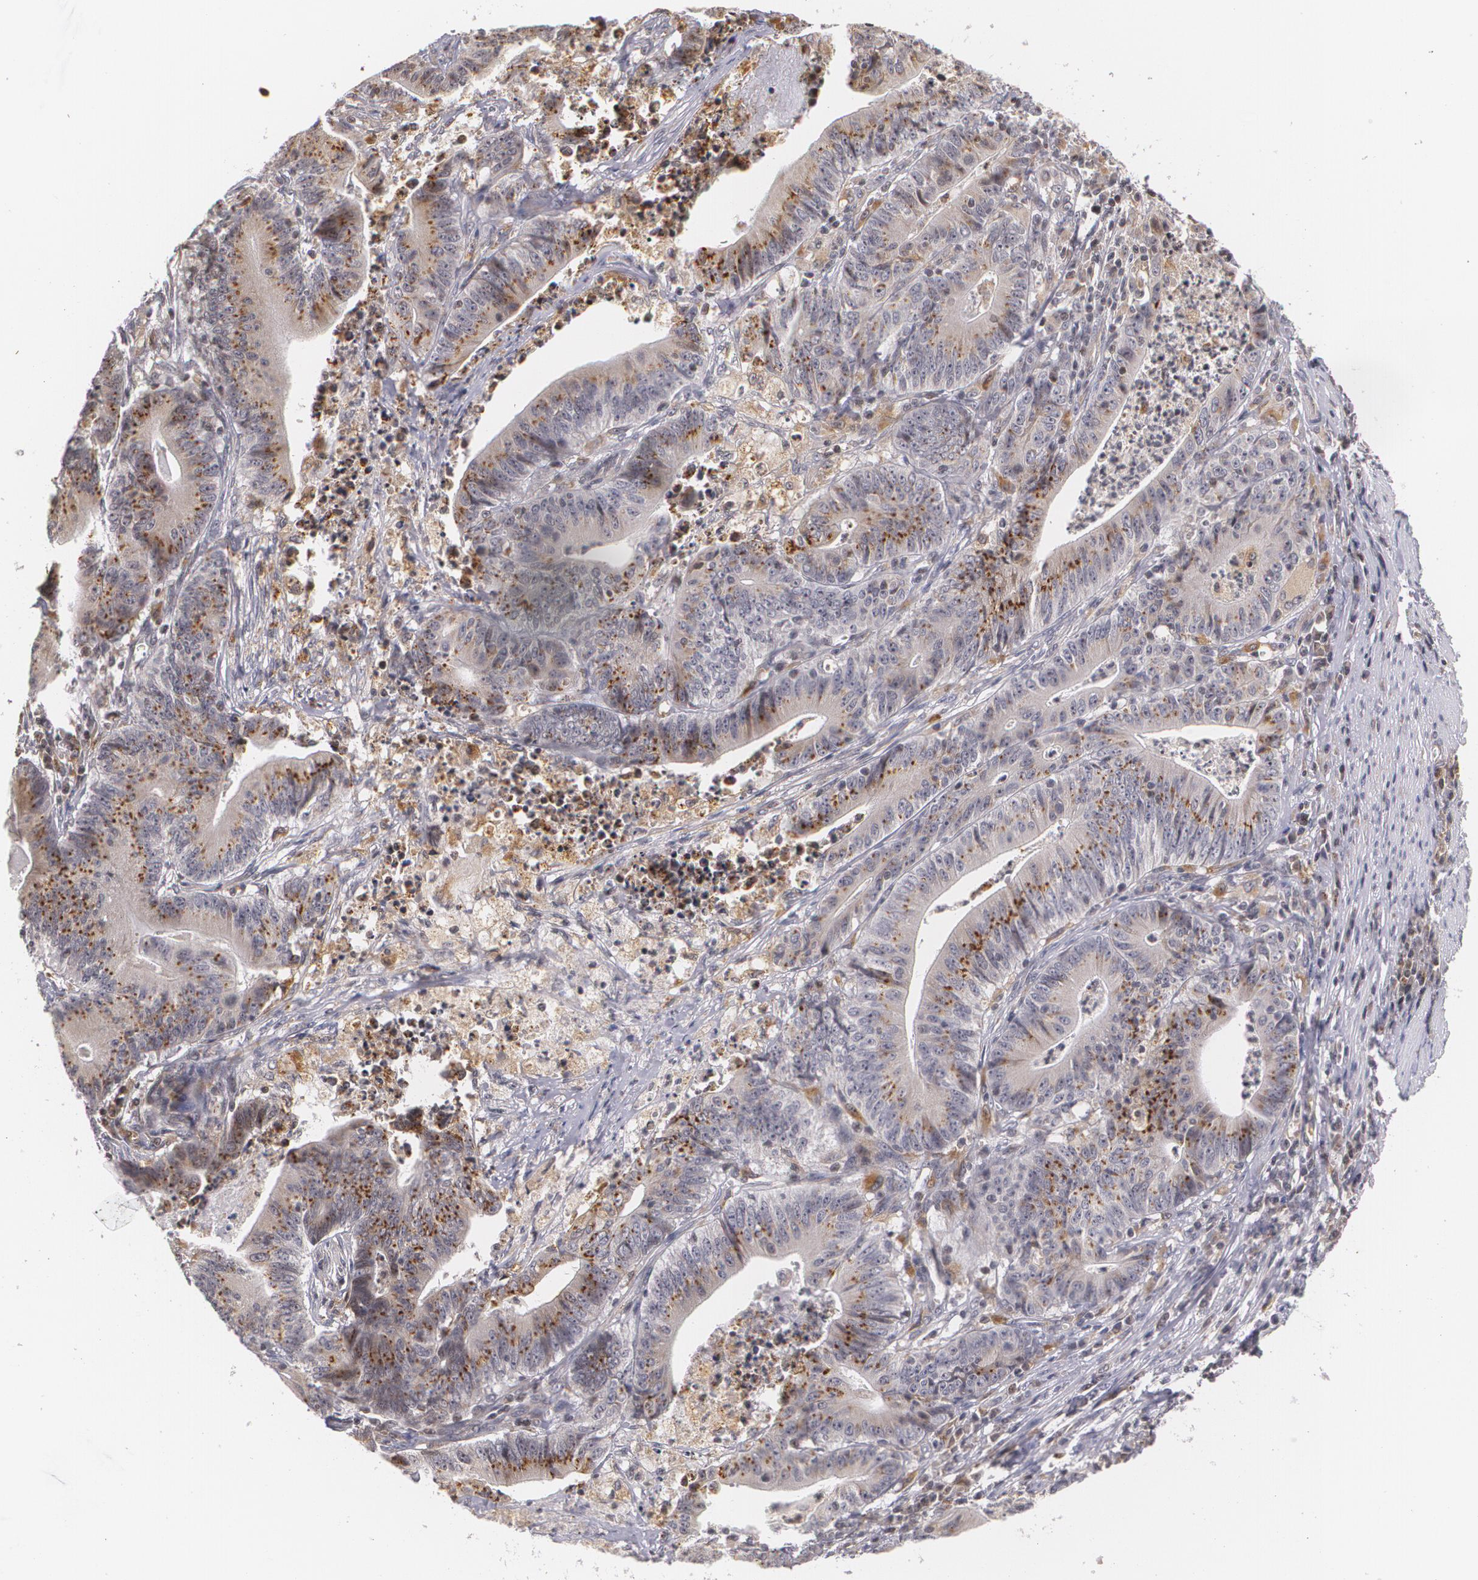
{"staining": {"intensity": "weak", "quantity": "25%-75%", "location": "cytoplasmic/membranous"}, "tissue": "stomach cancer", "cell_type": "Tumor cells", "image_type": "cancer", "snomed": [{"axis": "morphology", "description": "Adenocarcinoma, NOS"}, {"axis": "topography", "description": "Stomach, lower"}], "caption": "Immunohistochemistry micrograph of neoplastic tissue: stomach cancer stained using immunohistochemistry shows low levels of weak protein expression localized specifically in the cytoplasmic/membranous of tumor cells, appearing as a cytoplasmic/membranous brown color.", "gene": "VAV3", "patient": {"sex": "female", "age": 86}}